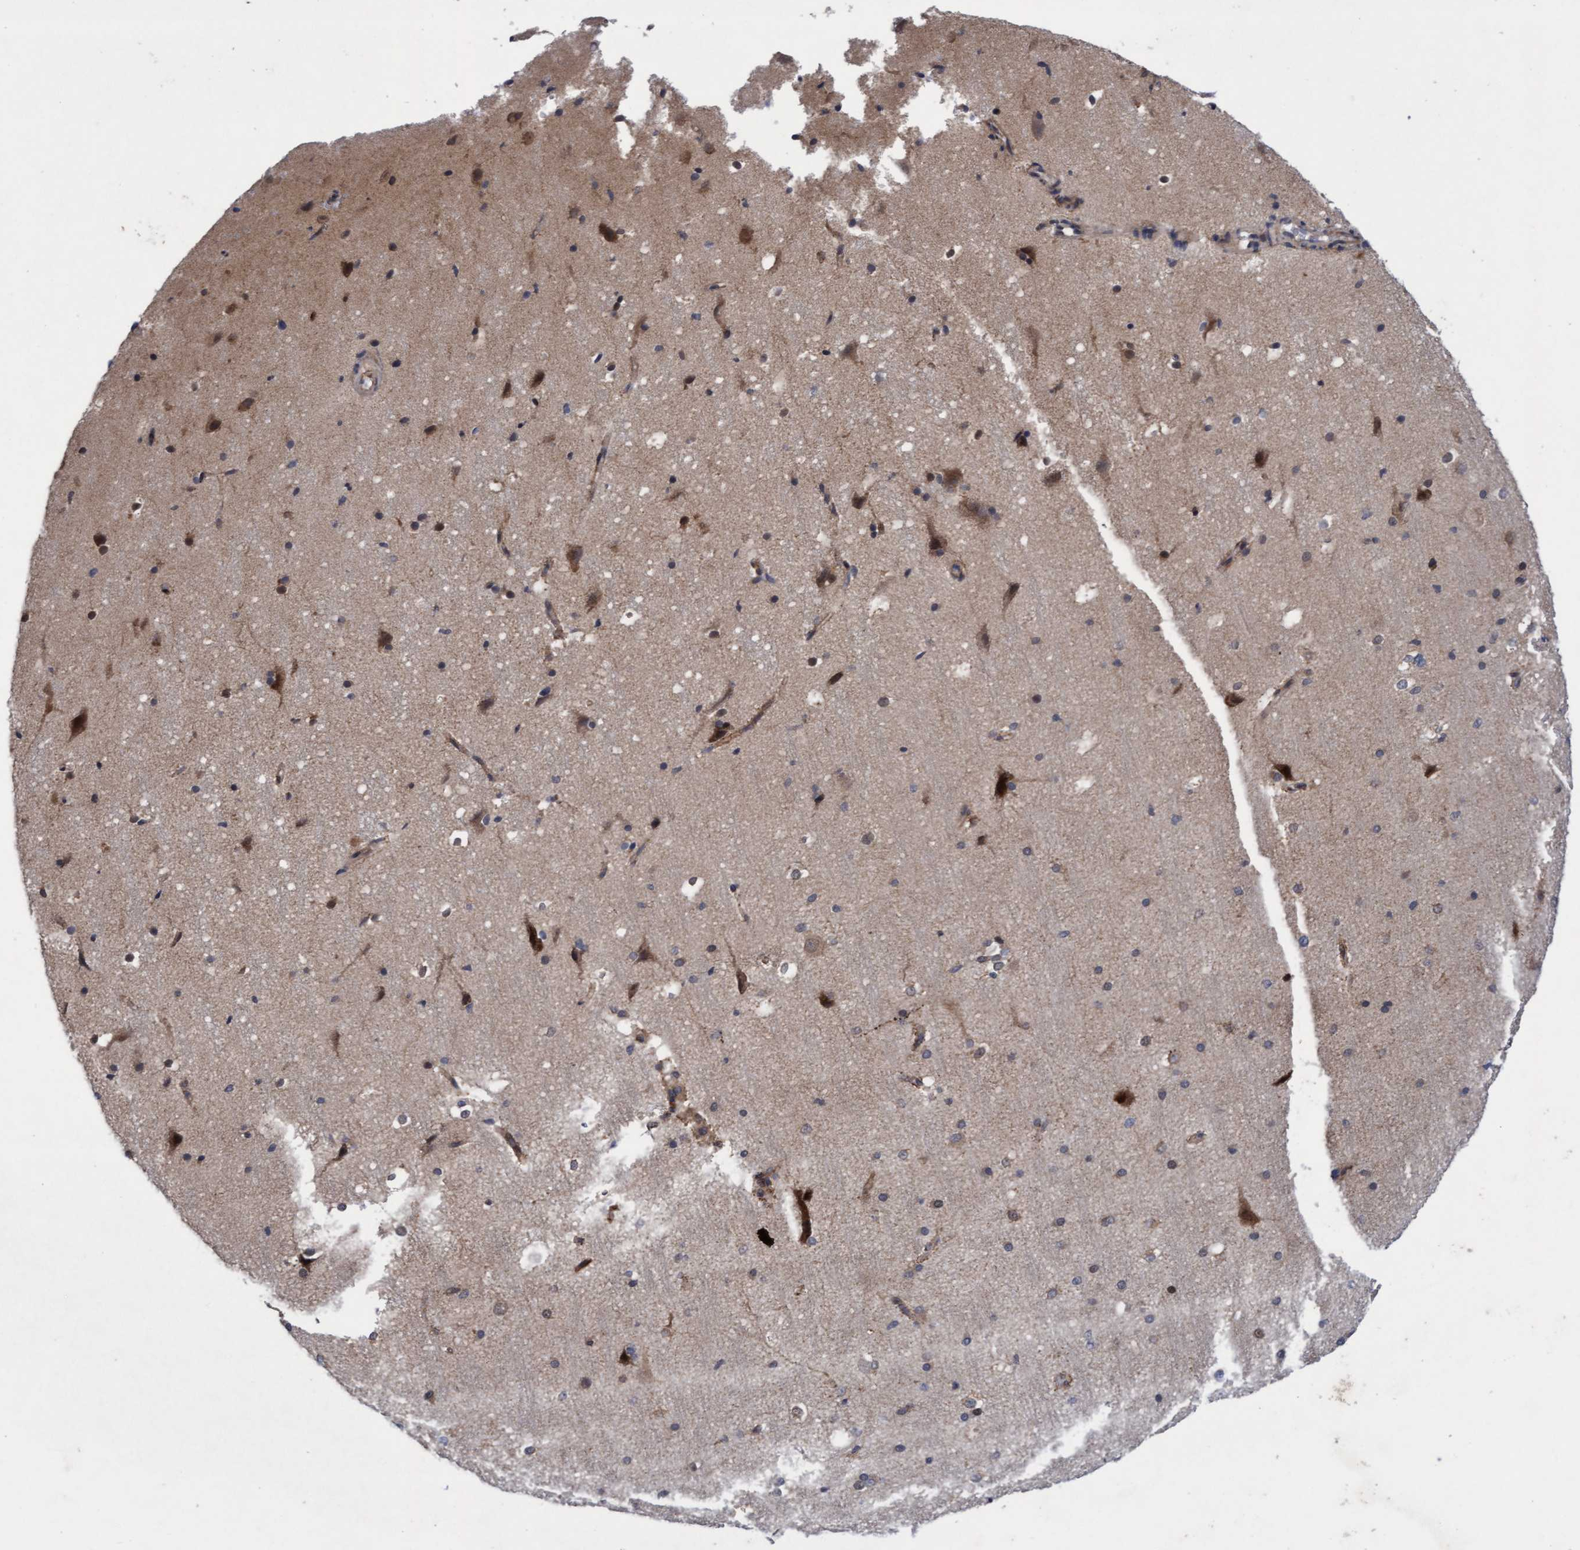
{"staining": {"intensity": "moderate", "quantity": ">75%", "location": "nuclear"}, "tissue": "cerebral cortex", "cell_type": "Endothelial cells", "image_type": "normal", "snomed": [{"axis": "morphology", "description": "Normal tissue, NOS"}, {"axis": "morphology", "description": "Developmental malformation"}, {"axis": "topography", "description": "Cerebral cortex"}], "caption": "This photomicrograph exhibits unremarkable cerebral cortex stained with immunohistochemistry to label a protein in brown. The nuclear of endothelial cells show moderate positivity for the protein. Nuclei are counter-stained blue.", "gene": "TANC2", "patient": {"sex": "female", "age": 30}}